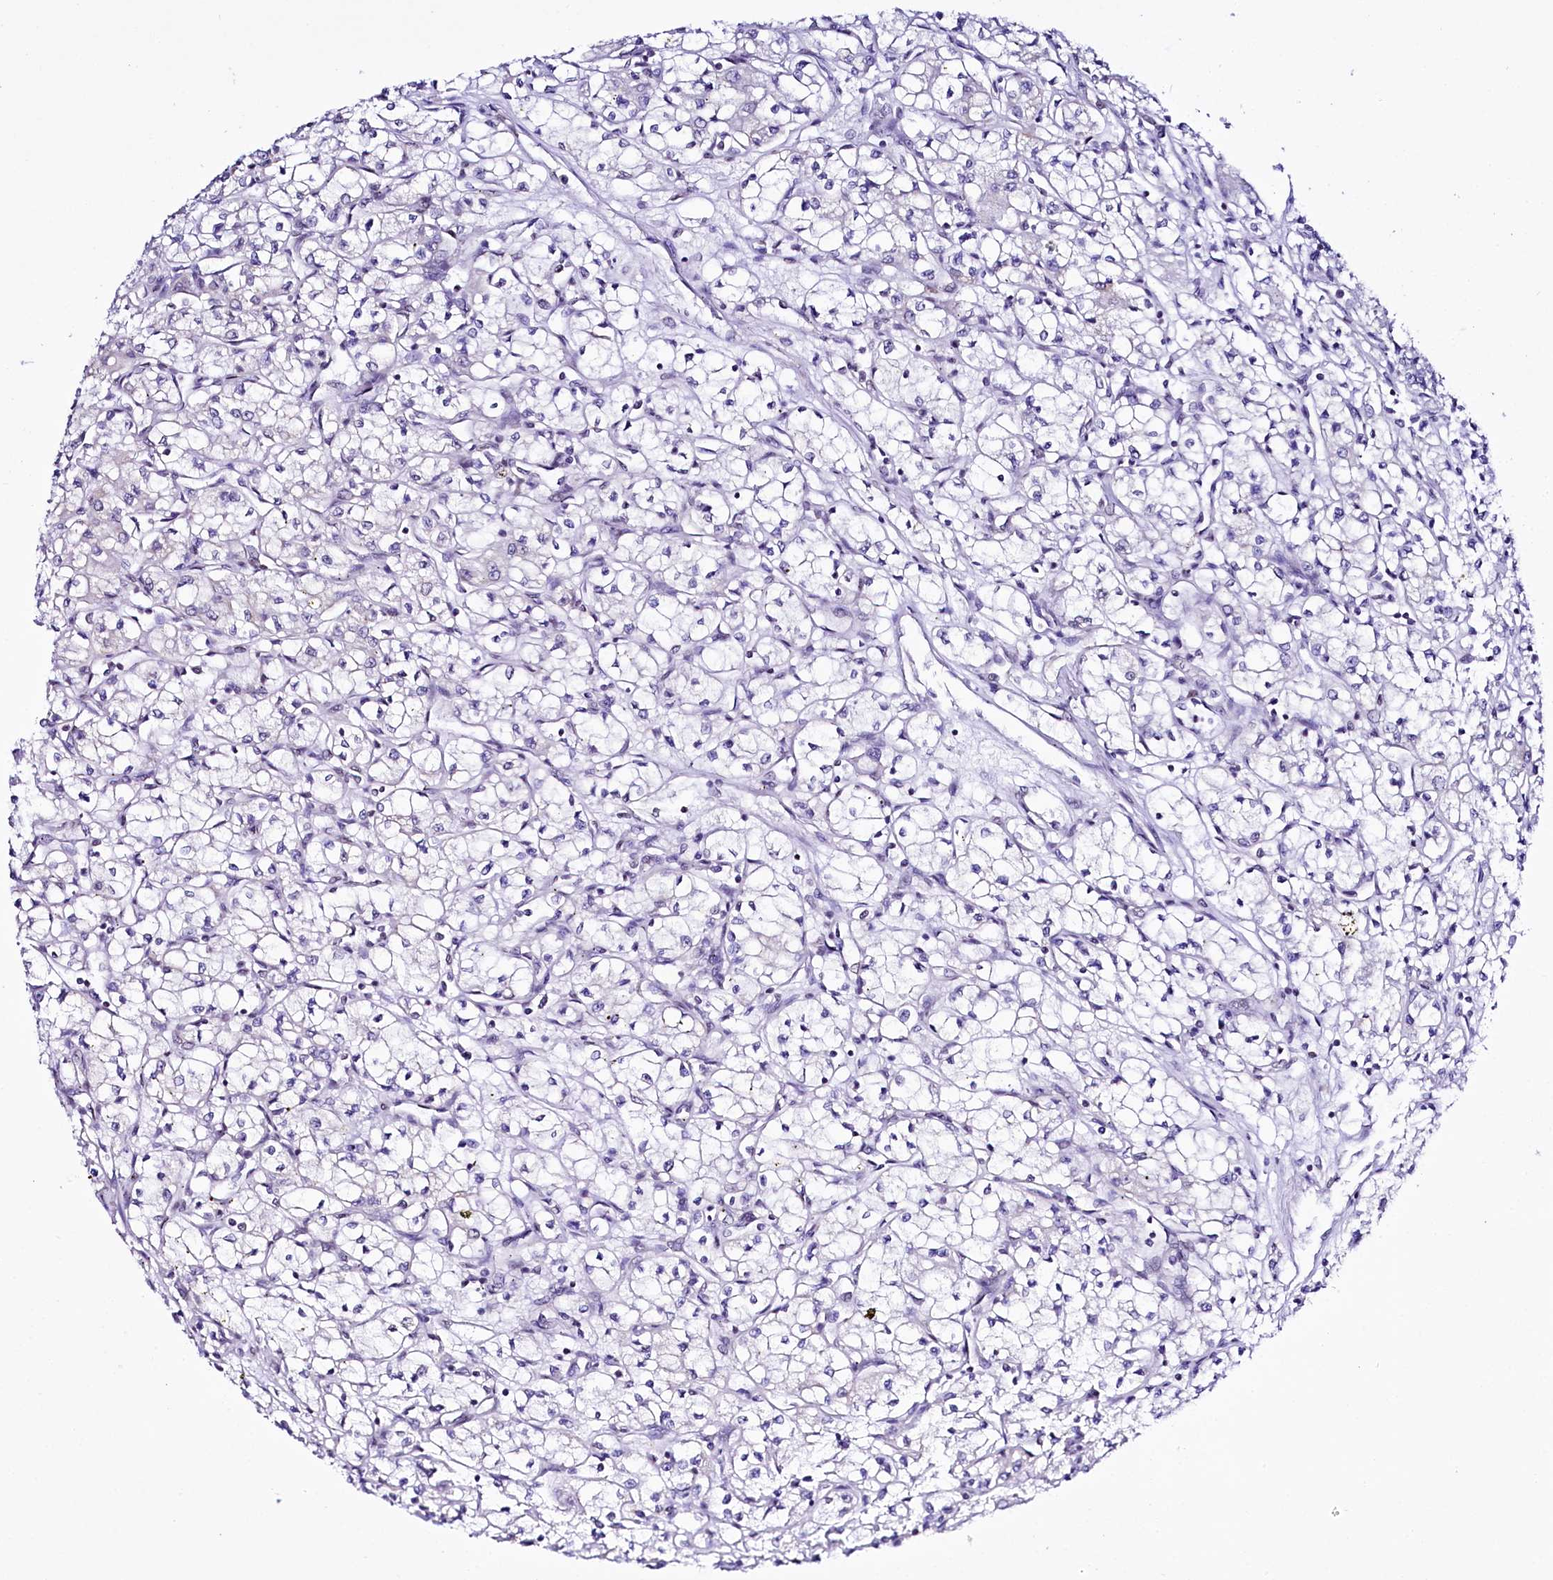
{"staining": {"intensity": "negative", "quantity": "none", "location": "none"}, "tissue": "renal cancer", "cell_type": "Tumor cells", "image_type": "cancer", "snomed": [{"axis": "morphology", "description": "Adenocarcinoma, NOS"}, {"axis": "topography", "description": "Kidney"}], "caption": "Renal cancer (adenocarcinoma) was stained to show a protein in brown. There is no significant expression in tumor cells. Nuclei are stained in blue.", "gene": "SPATS2", "patient": {"sex": "male", "age": 59}}